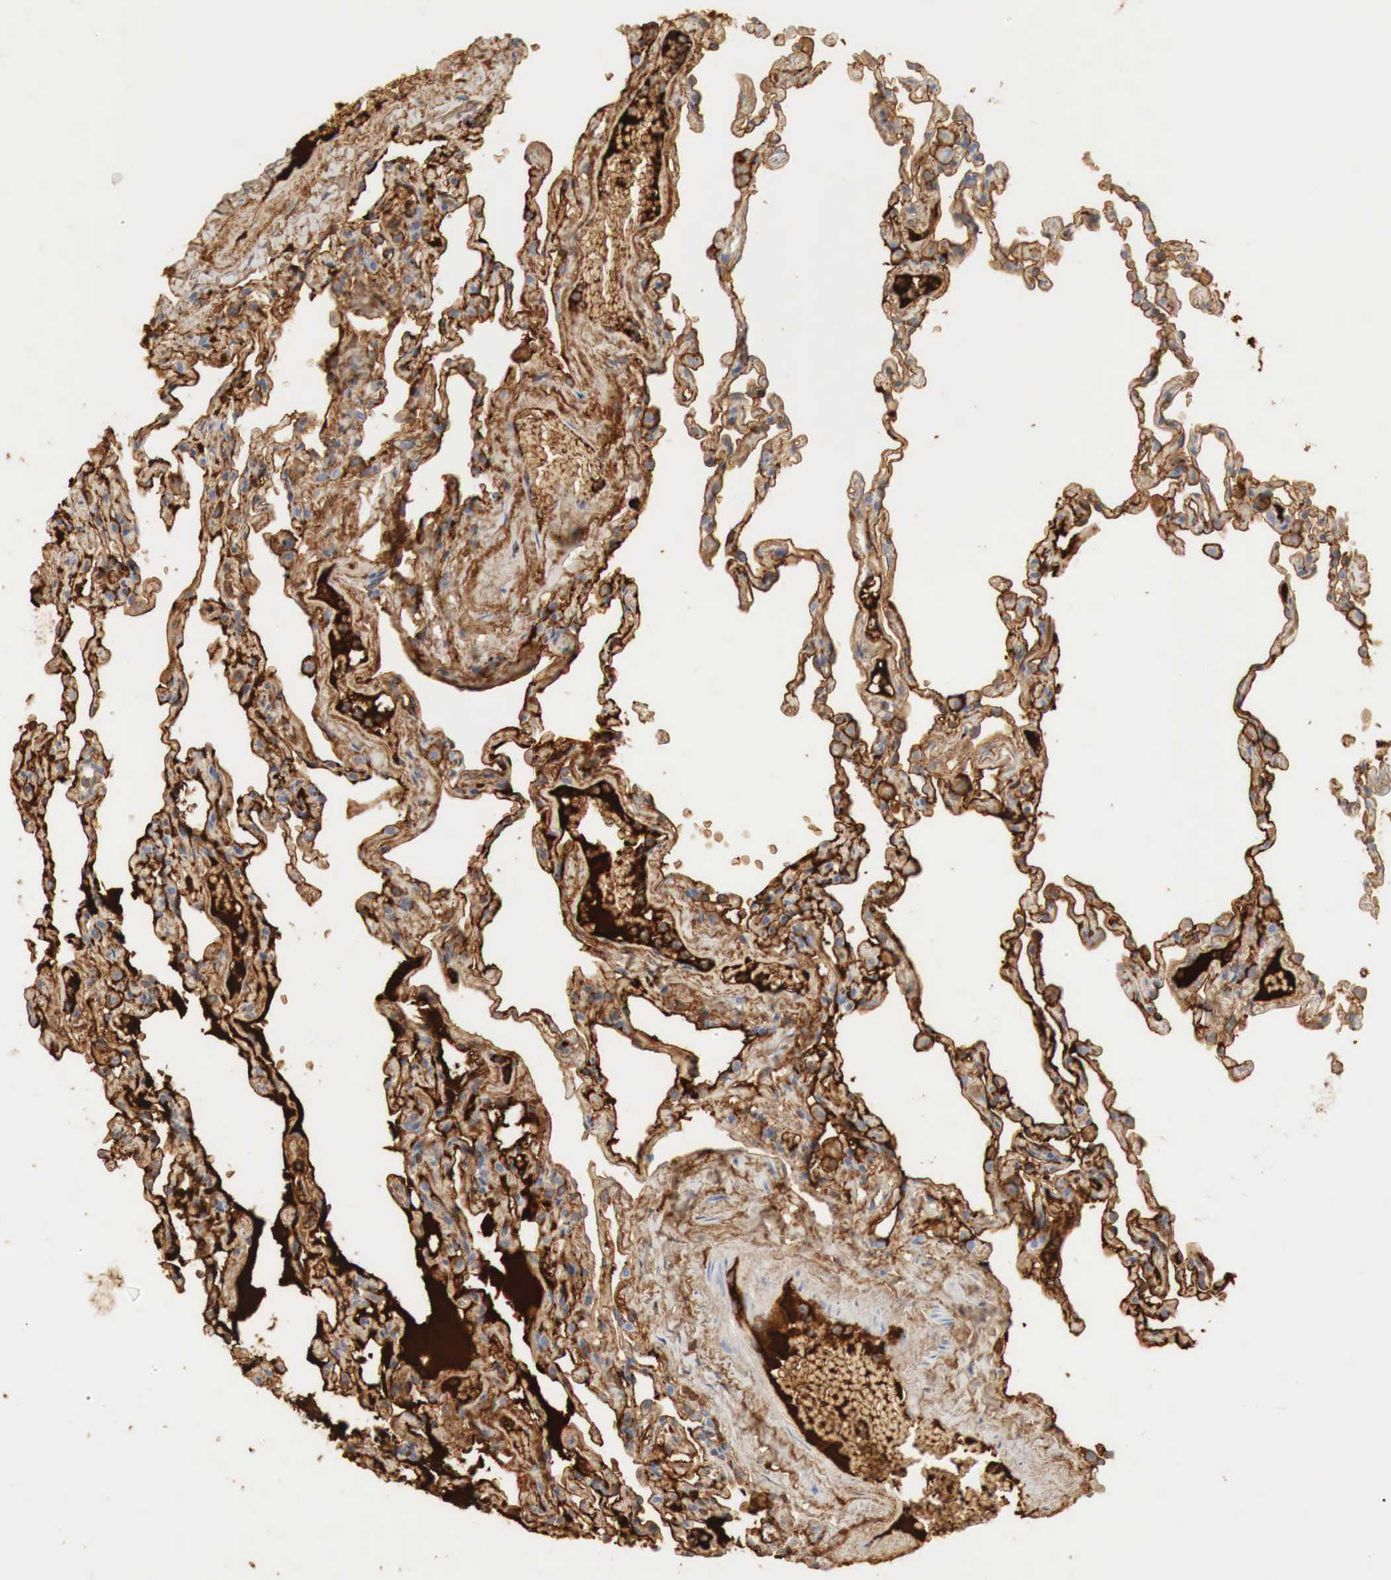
{"staining": {"intensity": "strong", "quantity": "25%-75%", "location": "cytoplasmic/membranous"}, "tissue": "lung", "cell_type": "Alveolar cells", "image_type": "normal", "snomed": [{"axis": "morphology", "description": "Normal tissue, NOS"}, {"axis": "topography", "description": "Lung"}], "caption": "Strong cytoplasmic/membranous protein staining is appreciated in approximately 25%-75% of alveolar cells in lung.", "gene": "IGLC3", "patient": {"sex": "female", "age": 61}}